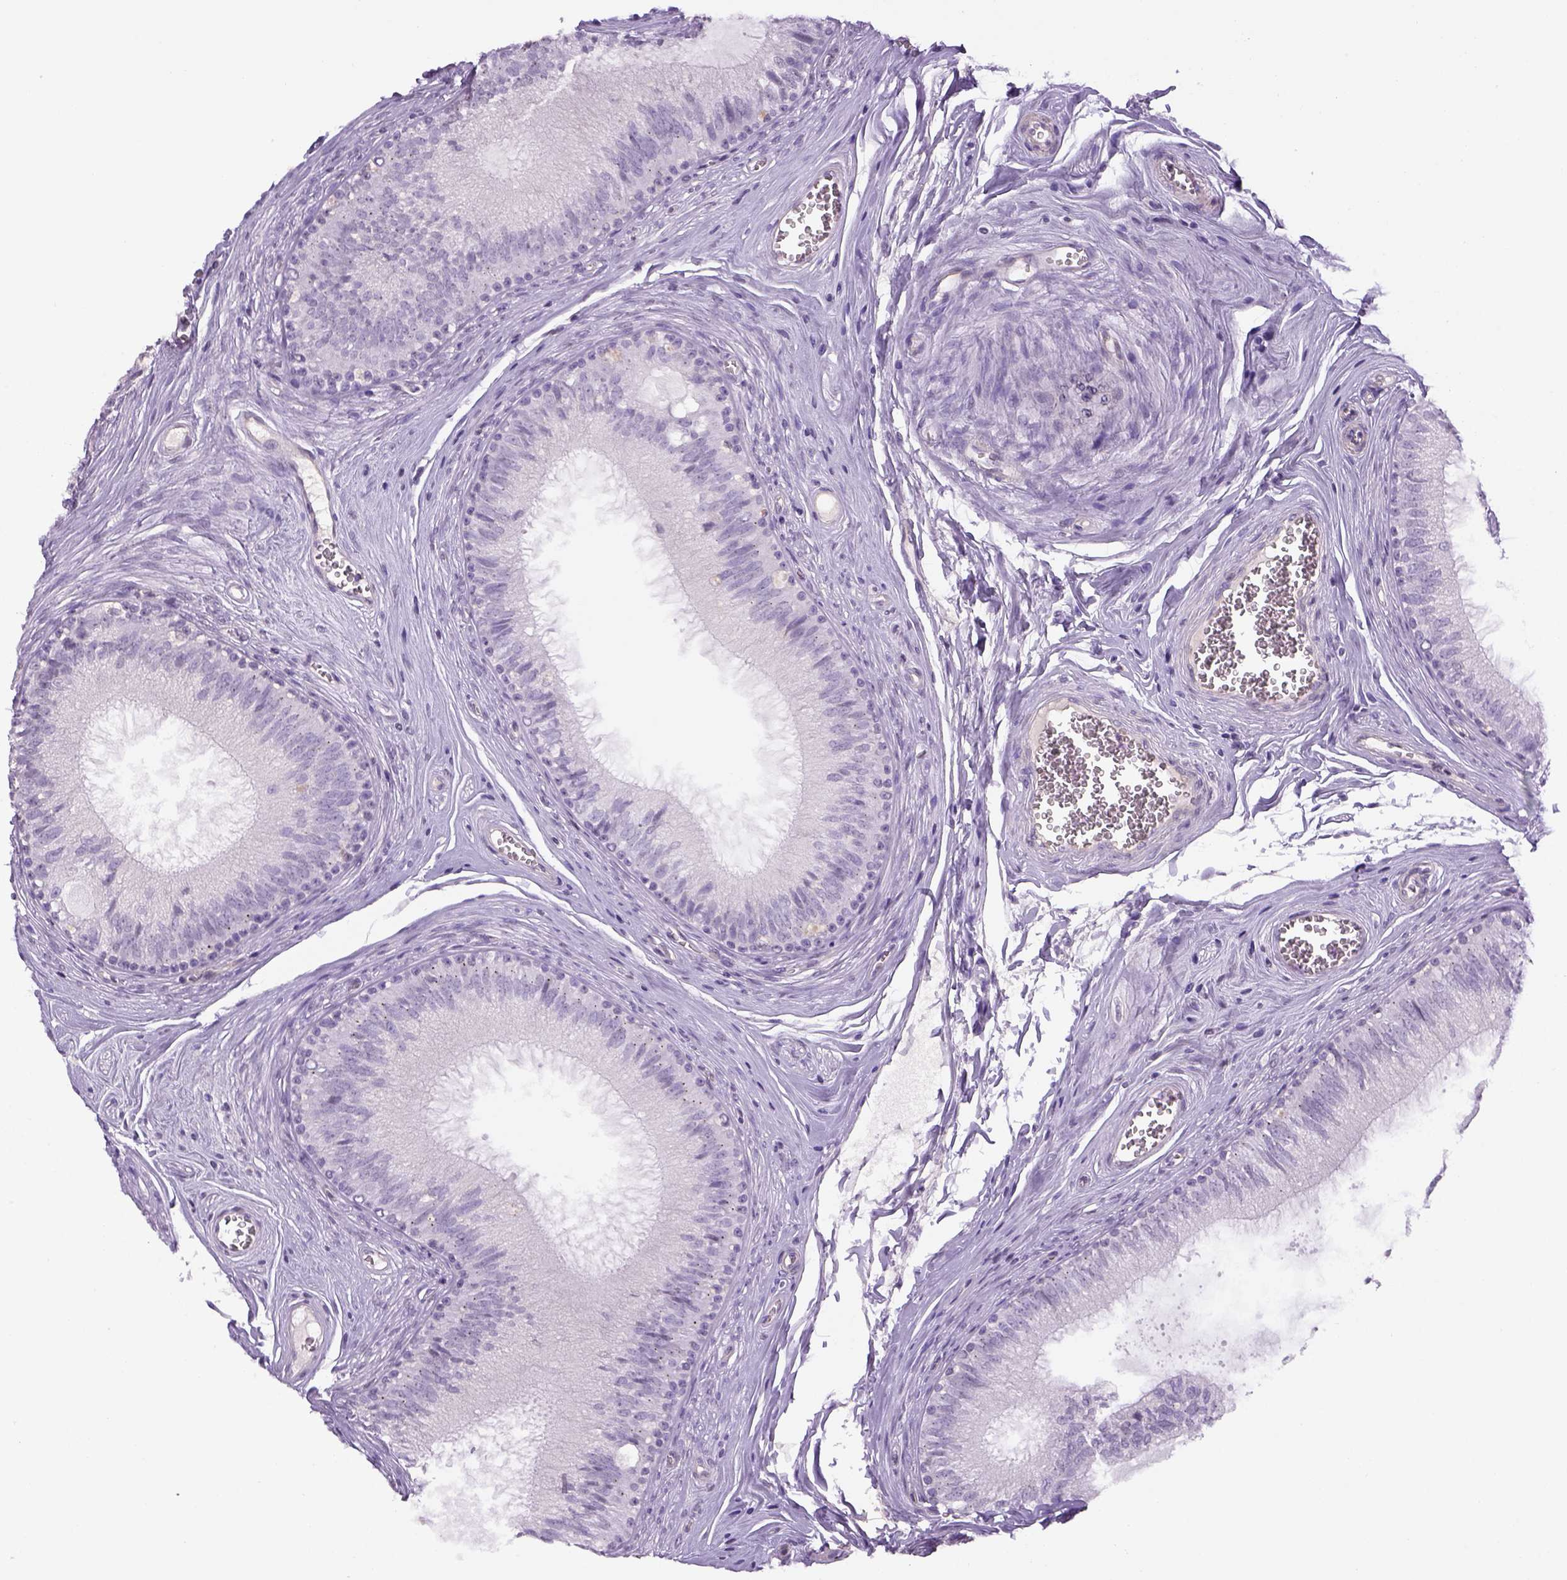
{"staining": {"intensity": "negative", "quantity": "none", "location": "none"}, "tissue": "epididymis", "cell_type": "Glandular cells", "image_type": "normal", "snomed": [{"axis": "morphology", "description": "Normal tissue, NOS"}, {"axis": "topography", "description": "Epididymis"}], "caption": "Glandular cells are negative for protein expression in unremarkable human epididymis. Nuclei are stained in blue.", "gene": "PRRT1", "patient": {"sex": "male", "age": 37}}